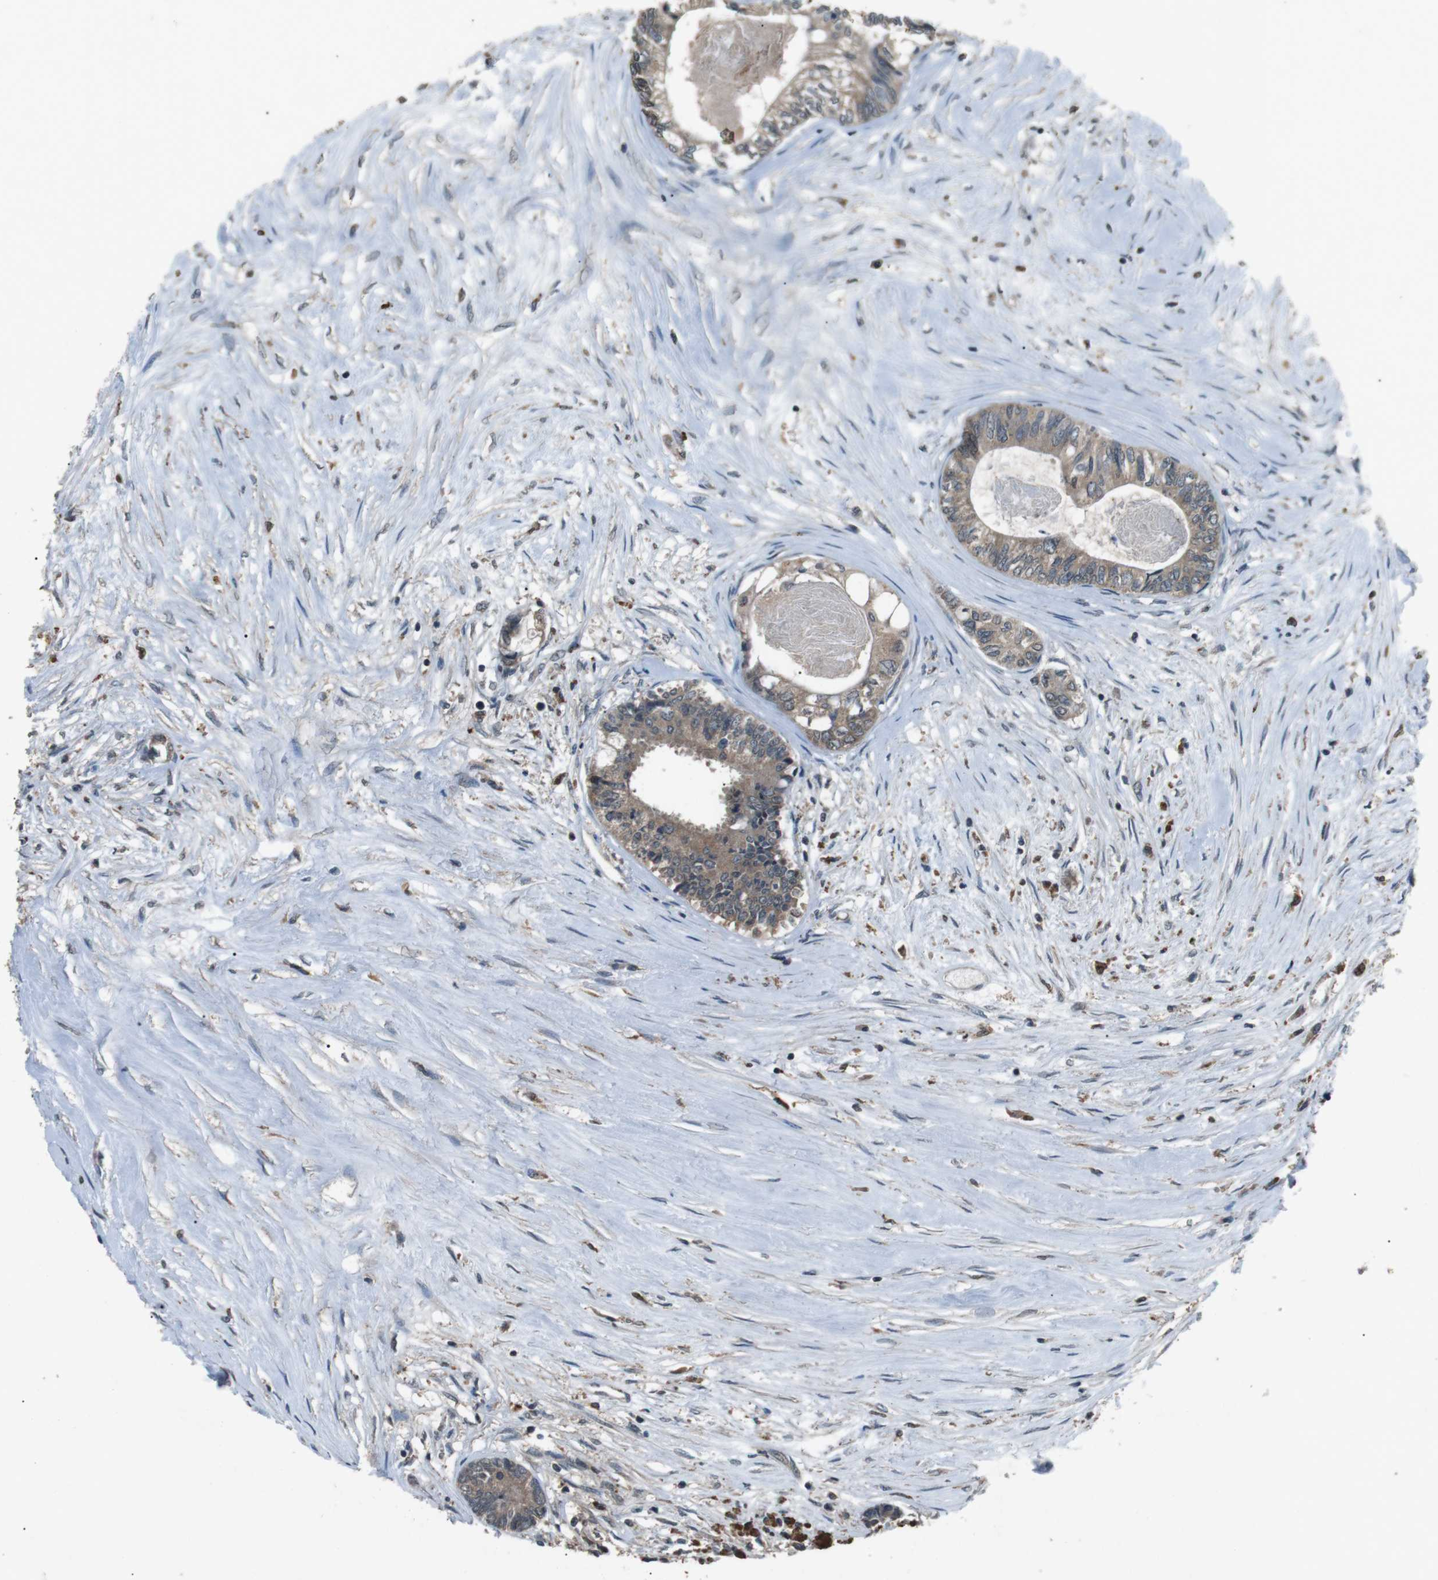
{"staining": {"intensity": "weak", "quantity": ">75%", "location": "cytoplasmic/membranous"}, "tissue": "colorectal cancer", "cell_type": "Tumor cells", "image_type": "cancer", "snomed": [{"axis": "morphology", "description": "Adenocarcinoma, NOS"}, {"axis": "topography", "description": "Rectum"}], "caption": "This is a photomicrograph of immunohistochemistry staining of colorectal cancer (adenocarcinoma), which shows weak positivity in the cytoplasmic/membranous of tumor cells.", "gene": "NEK7", "patient": {"sex": "male", "age": 63}}